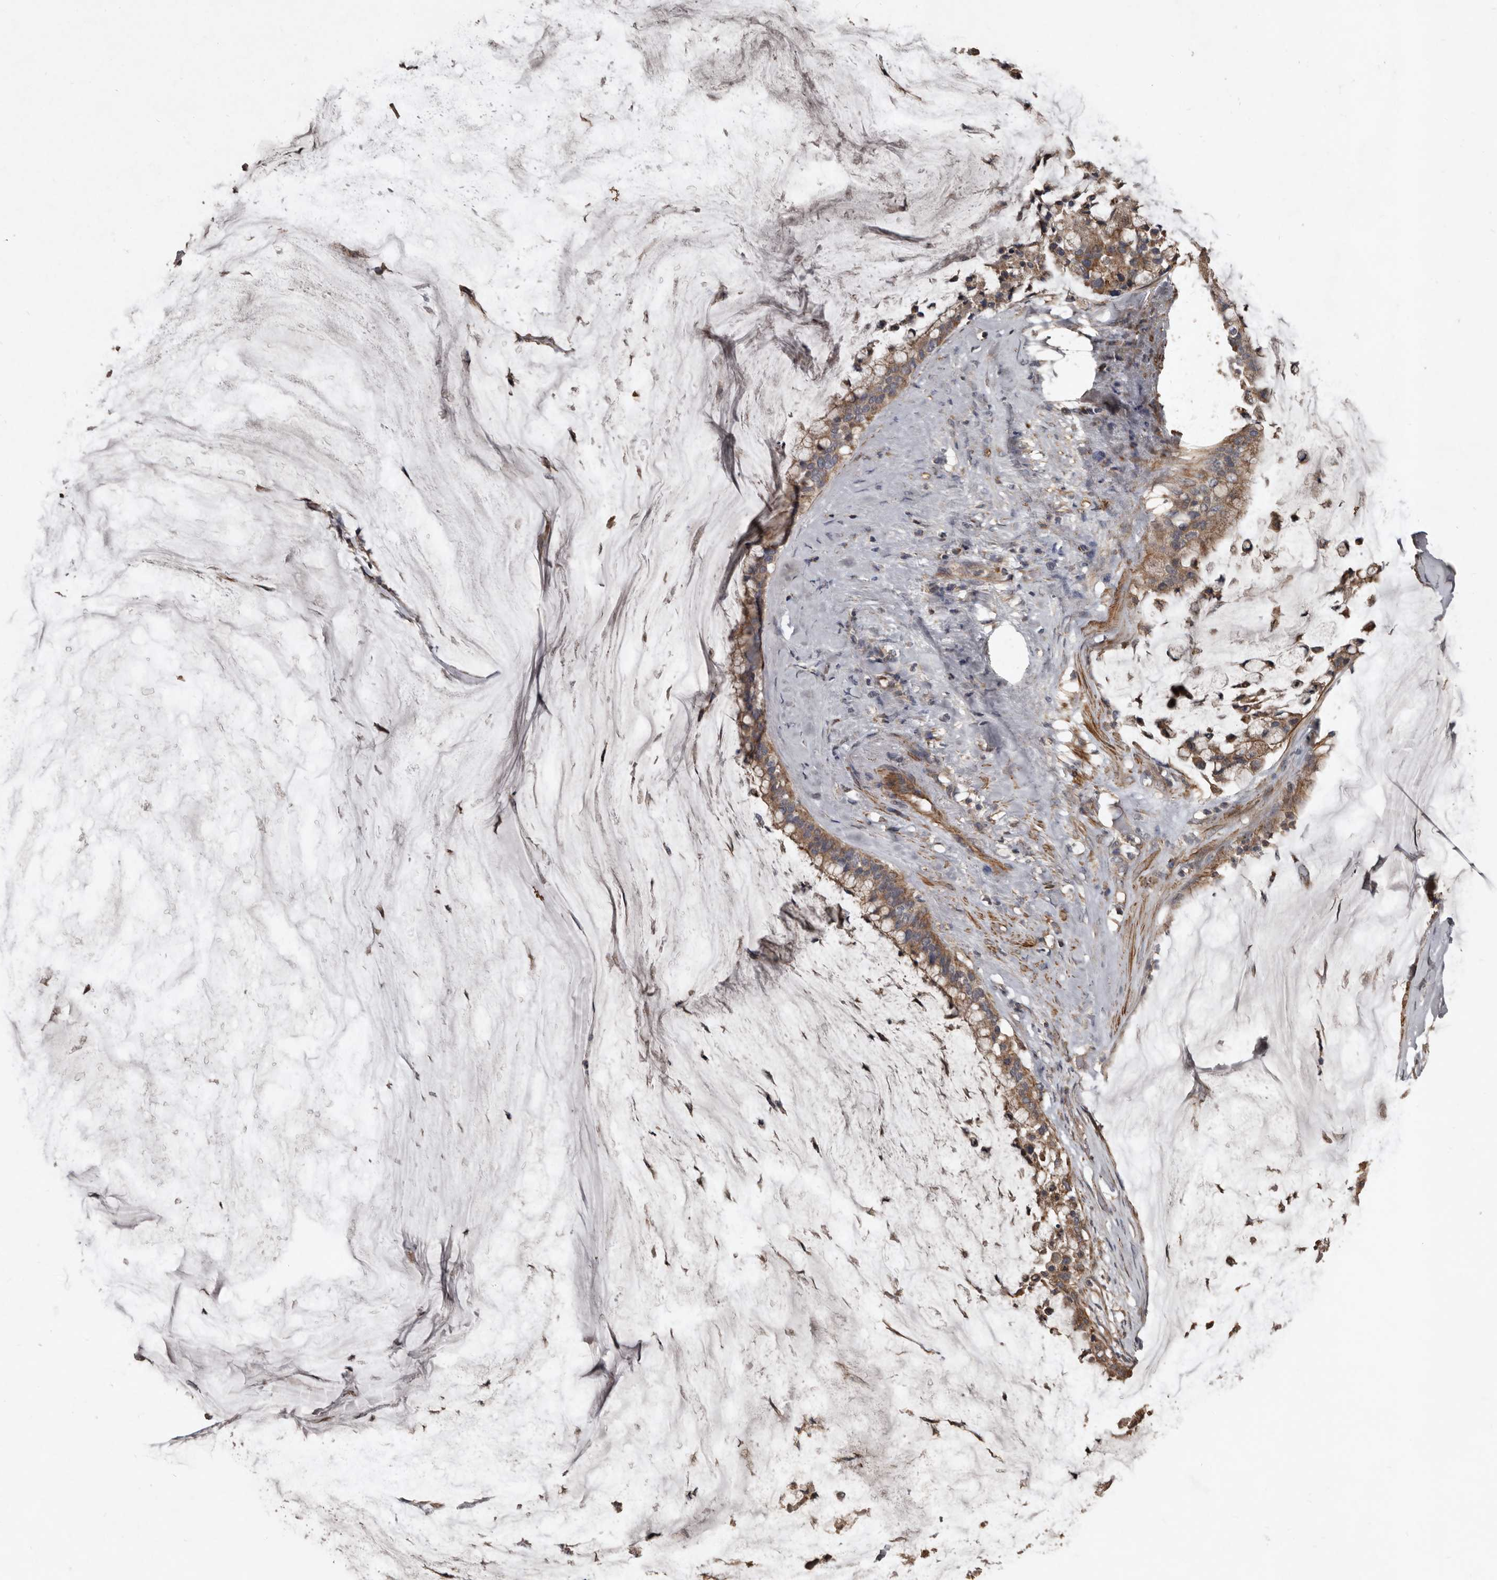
{"staining": {"intensity": "weak", "quantity": ">75%", "location": "cytoplasmic/membranous"}, "tissue": "pancreatic cancer", "cell_type": "Tumor cells", "image_type": "cancer", "snomed": [{"axis": "morphology", "description": "Adenocarcinoma, NOS"}, {"axis": "topography", "description": "Pancreas"}], "caption": "Immunohistochemical staining of human pancreatic adenocarcinoma demonstrates low levels of weak cytoplasmic/membranous protein expression in approximately >75% of tumor cells.", "gene": "GREB1", "patient": {"sex": "male", "age": 41}}